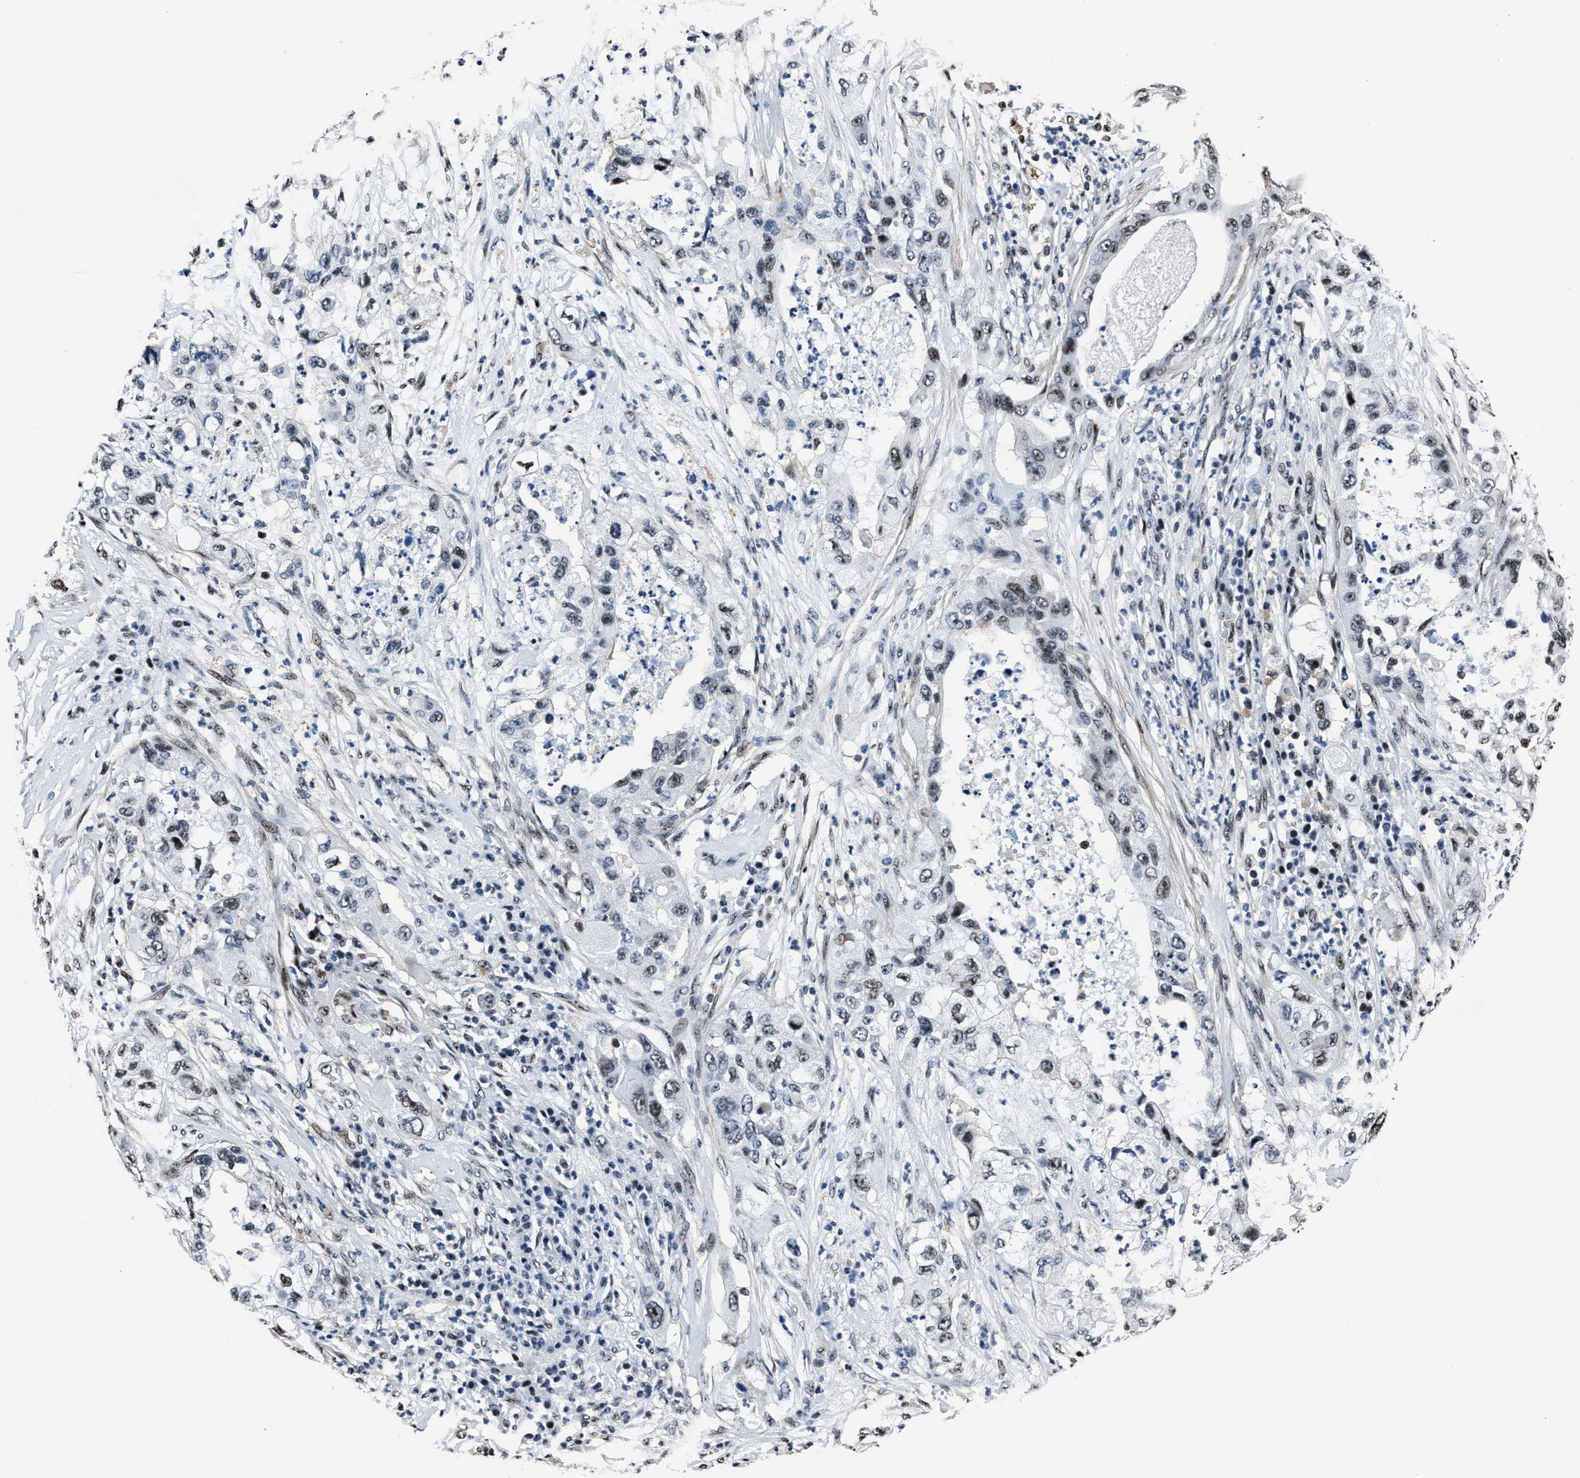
{"staining": {"intensity": "weak", "quantity": "<25%", "location": "nuclear"}, "tissue": "pancreatic cancer", "cell_type": "Tumor cells", "image_type": "cancer", "snomed": [{"axis": "morphology", "description": "Adenocarcinoma, NOS"}, {"axis": "topography", "description": "Pancreas"}], "caption": "IHC of human adenocarcinoma (pancreatic) shows no staining in tumor cells. (Brightfield microscopy of DAB IHC at high magnification).", "gene": "PPIE", "patient": {"sex": "female", "age": 78}}